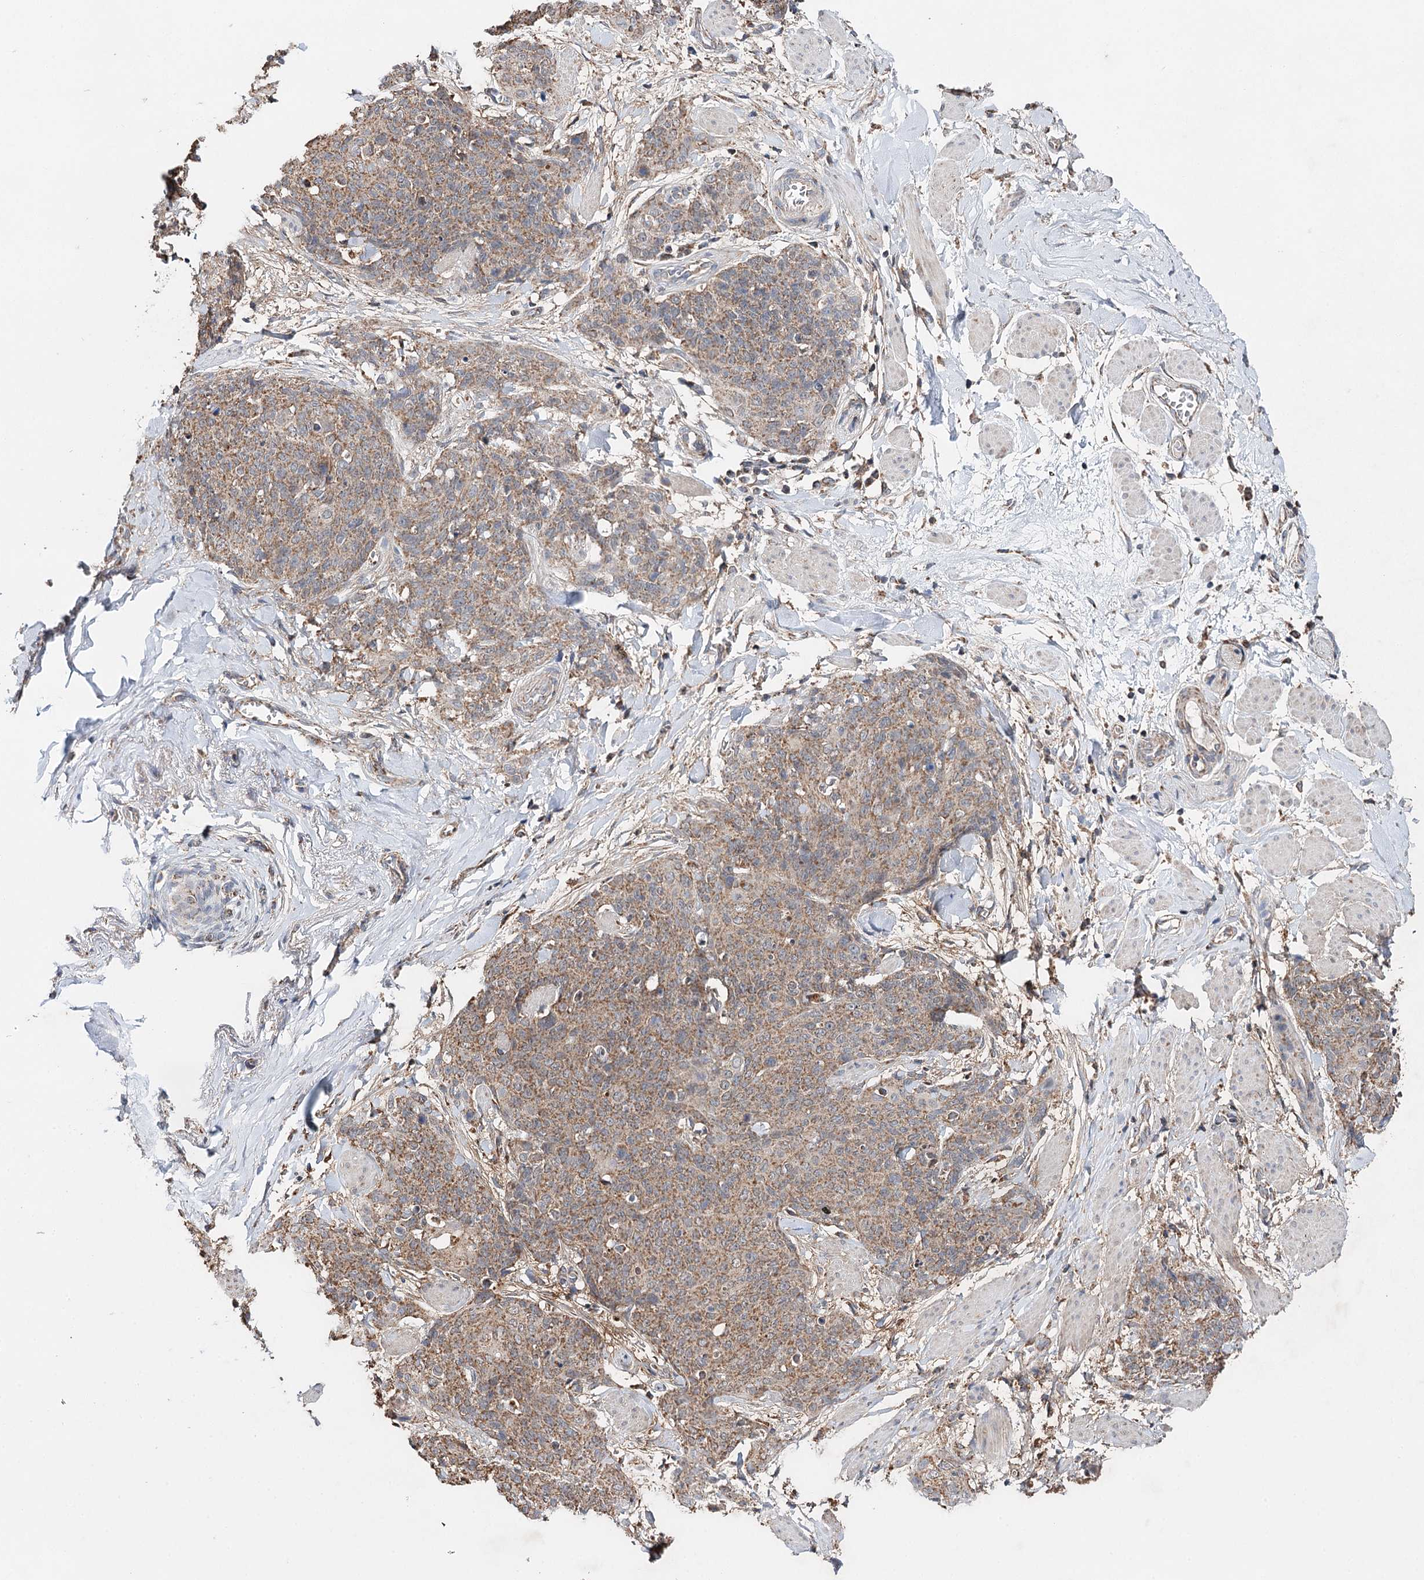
{"staining": {"intensity": "moderate", "quantity": ">75%", "location": "cytoplasmic/membranous"}, "tissue": "skin cancer", "cell_type": "Tumor cells", "image_type": "cancer", "snomed": [{"axis": "morphology", "description": "Squamous cell carcinoma, NOS"}, {"axis": "topography", "description": "Skin"}, {"axis": "topography", "description": "Vulva"}], "caption": "Immunohistochemistry (IHC) image of neoplastic tissue: human skin cancer (squamous cell carcinoma) stained using immunohistochemistry (IHC) shows medium levels of moderate protein expression localized specifically in the cytoplasmic/membranous of tumor cells, appearing as a cytoplasmic/membranous brown color.", "gene": "PIK3CB", "patient": {"sex": "female", "age": 85}}